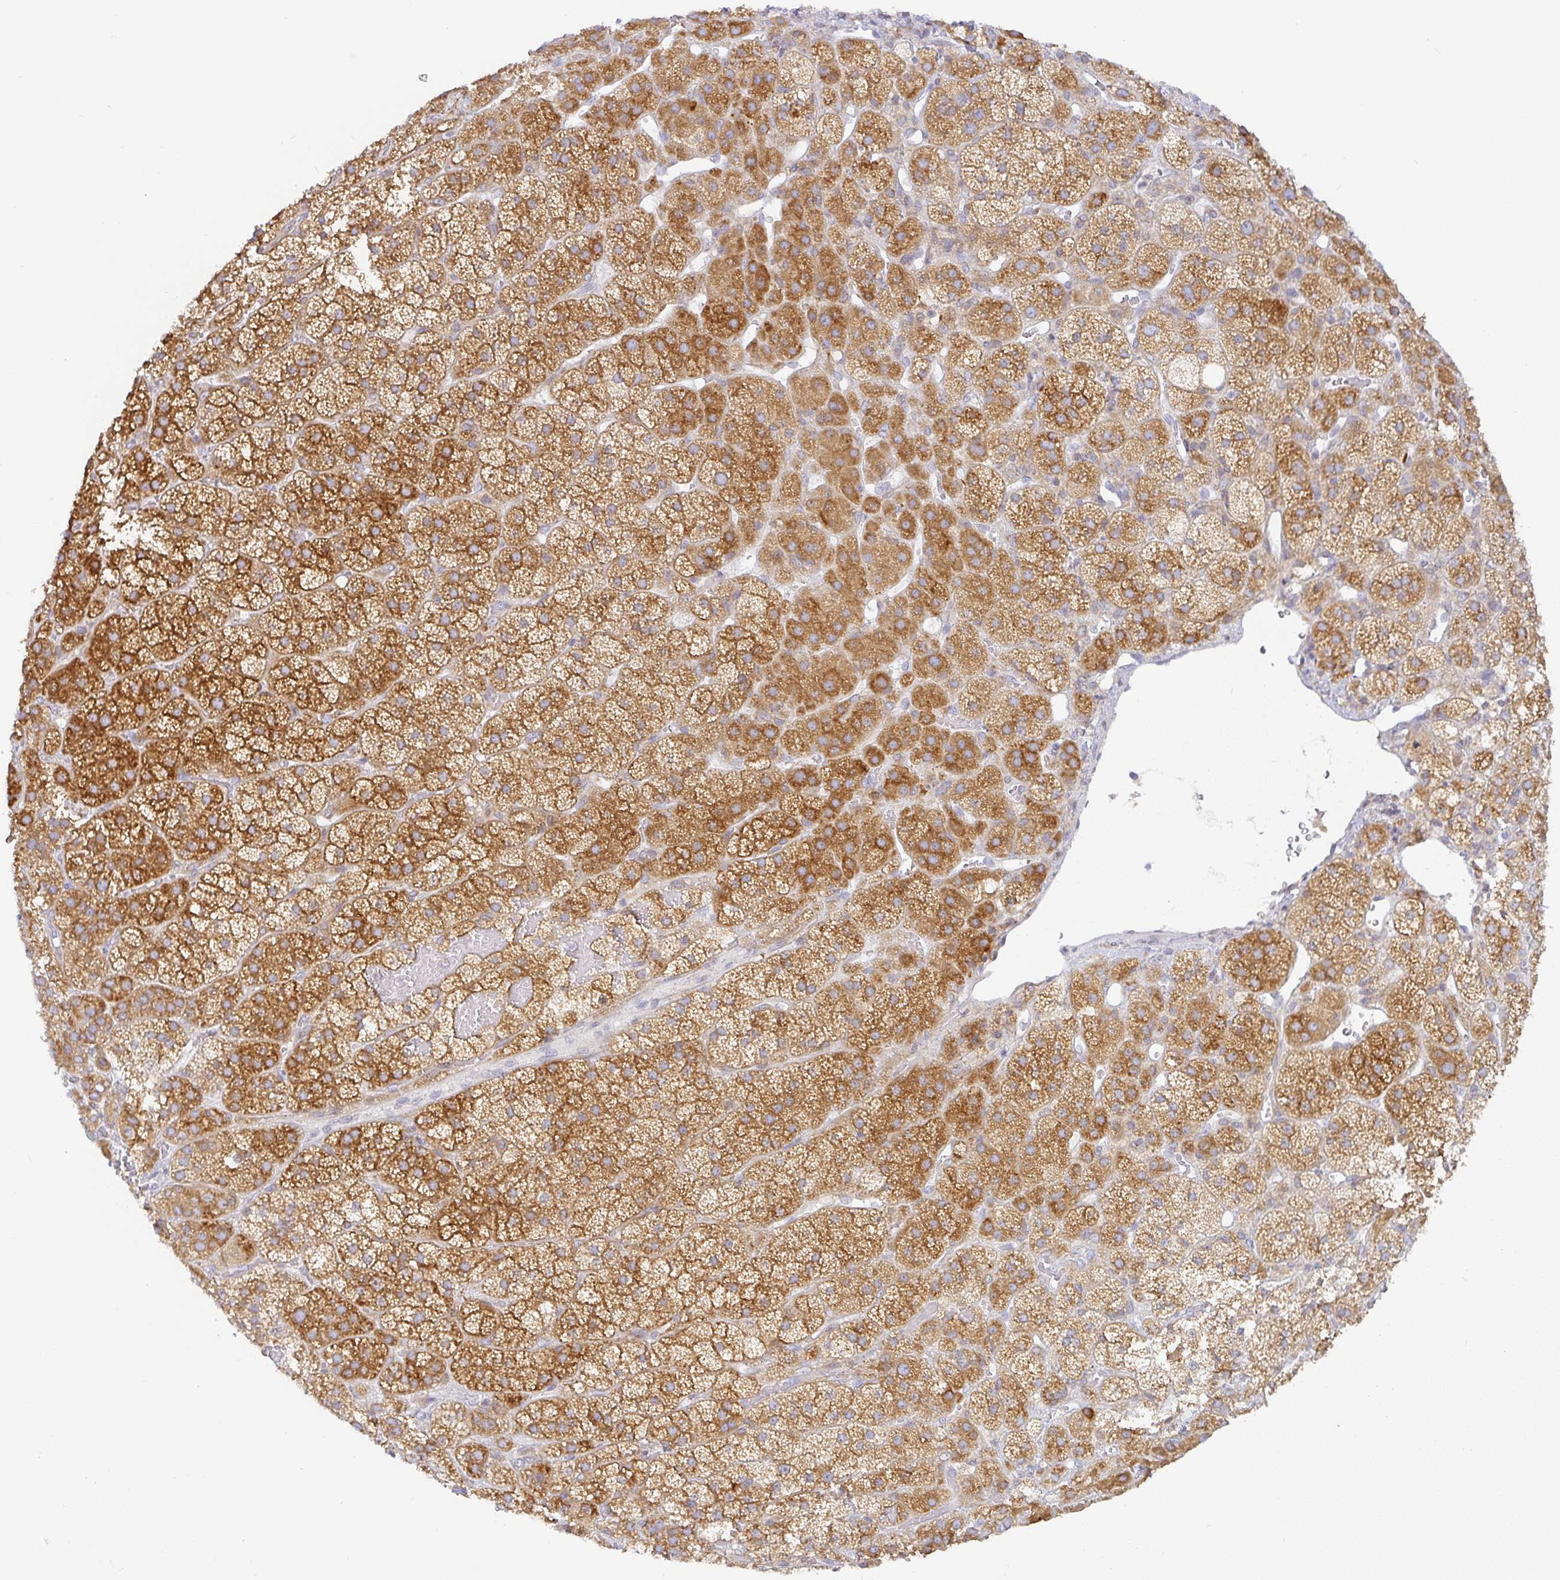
{"staining": {"intensity": "strong", "quantity": ">75%", "location": "cytoplasmic/membranous"}, "tissue": "adrenal gland", "cell_type": "Glandular cells", "image_type": "normal", "snomed": [{"axis": "morphology", "description": "Normal tissue, NOS"}, {"axis": "topography", "description": "Adrenal gland"}], "caption": "Strong cytoplasmic/membranous positivity is identified in about >75% of glandular cells in unremarkable adrenal gland. (Brightfield microscopy of DAB IHC at high magnification).", "gene": "DERL2", "patient": {"sex": "male", "age": 57}}